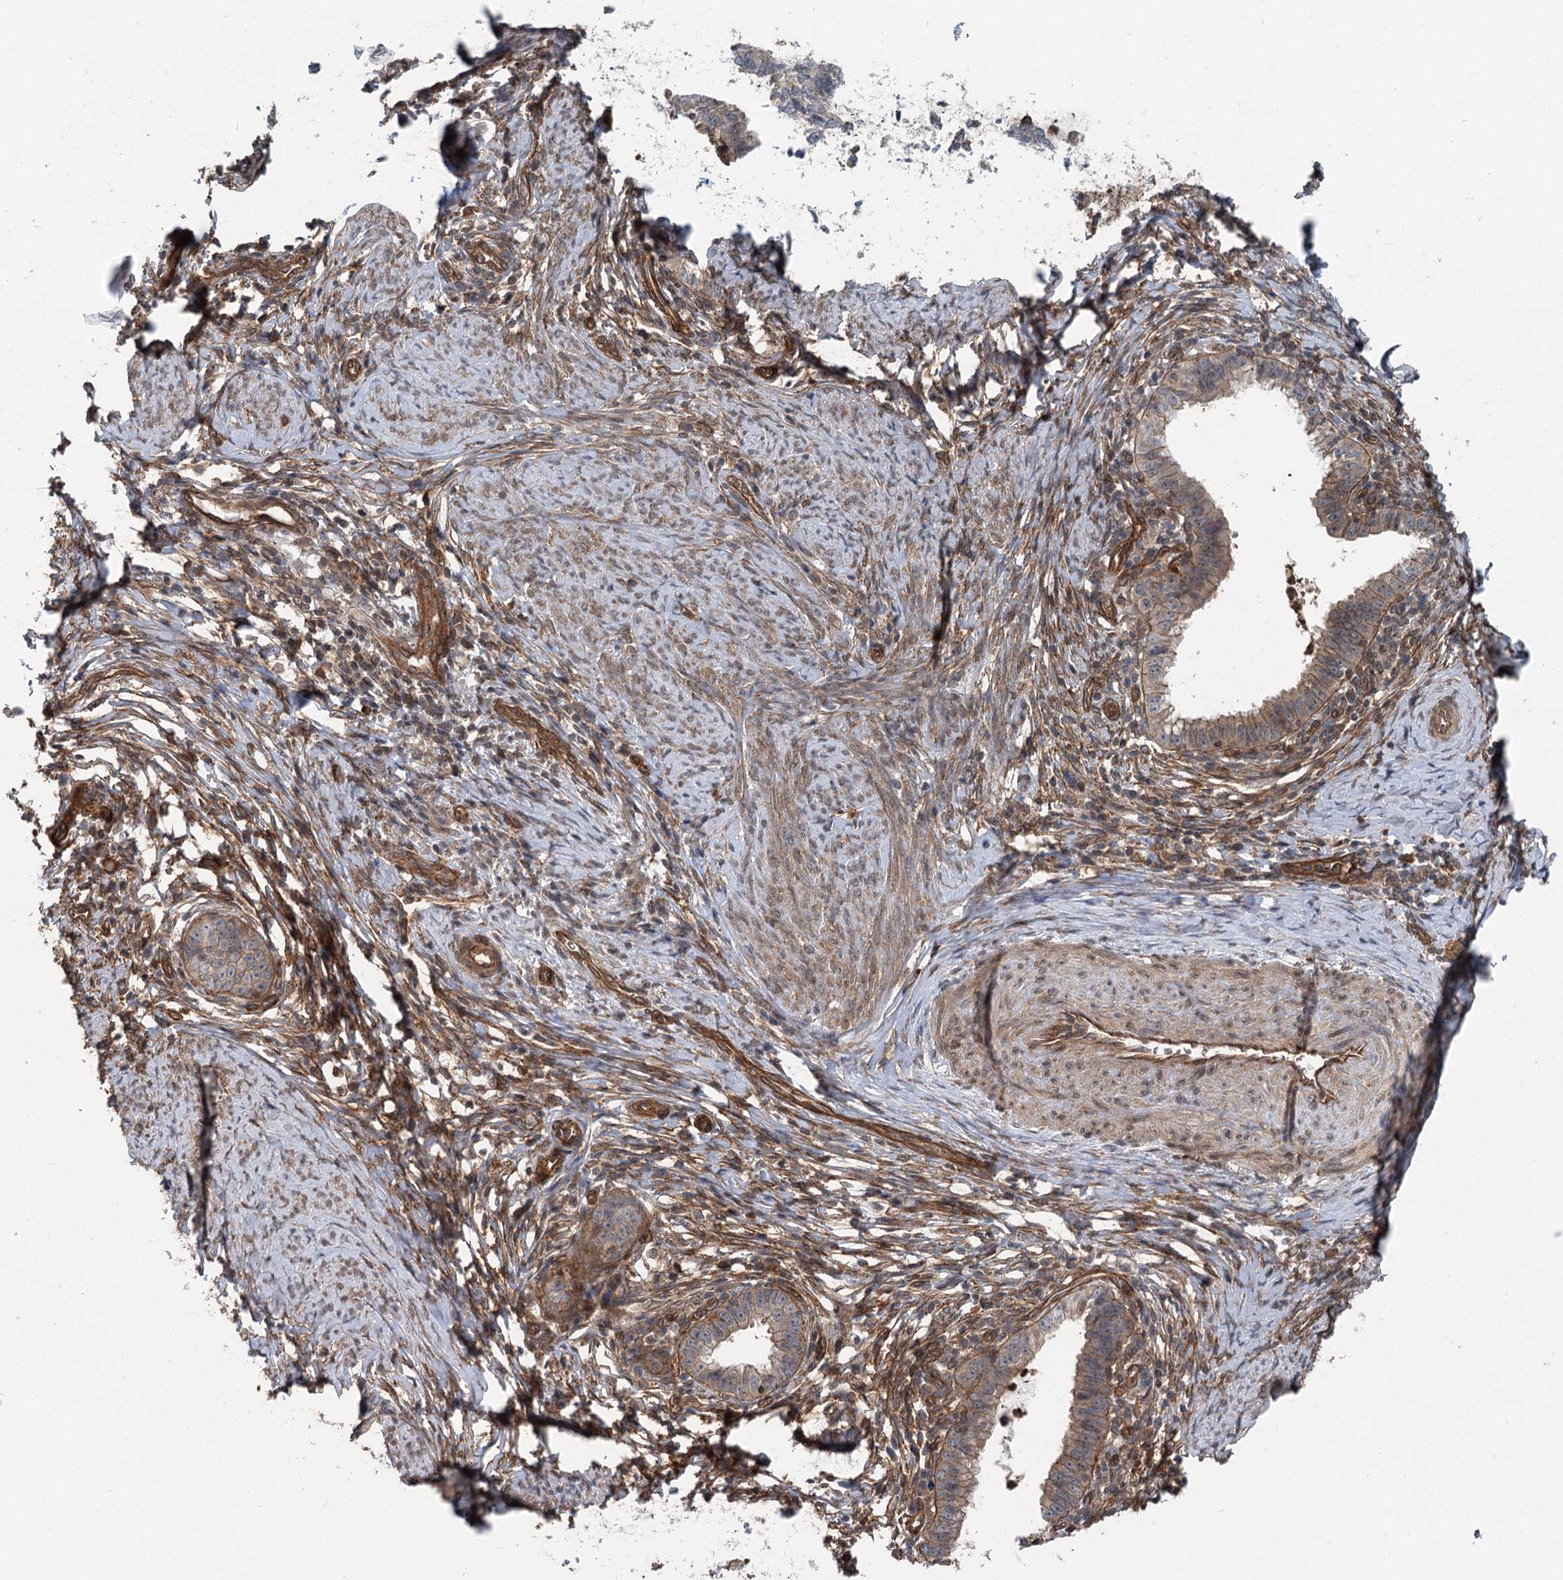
{"staining": {"intensity": "weak", "quantity": "25%-75%", "location": "cytoplasmic/membranous"}, "tissue": "cervical cancer", "cell_type": "Tumor cells", "image_type": "cancer", "snomed": [{"axis": "morphology", "description": "Adenocarcinoma, NOS"}, {"axis": "topography", "description": "Cervix"}], "caption": "Cervical cancer (adenocarcinoma) was stained to show a protein in brown. There is low levels of weak cytoplasmic/membranous expression in about 25%-75% of tumor cells.", "gene": "IQSEC1", "patient": {"sex": "female", "age": 36}}